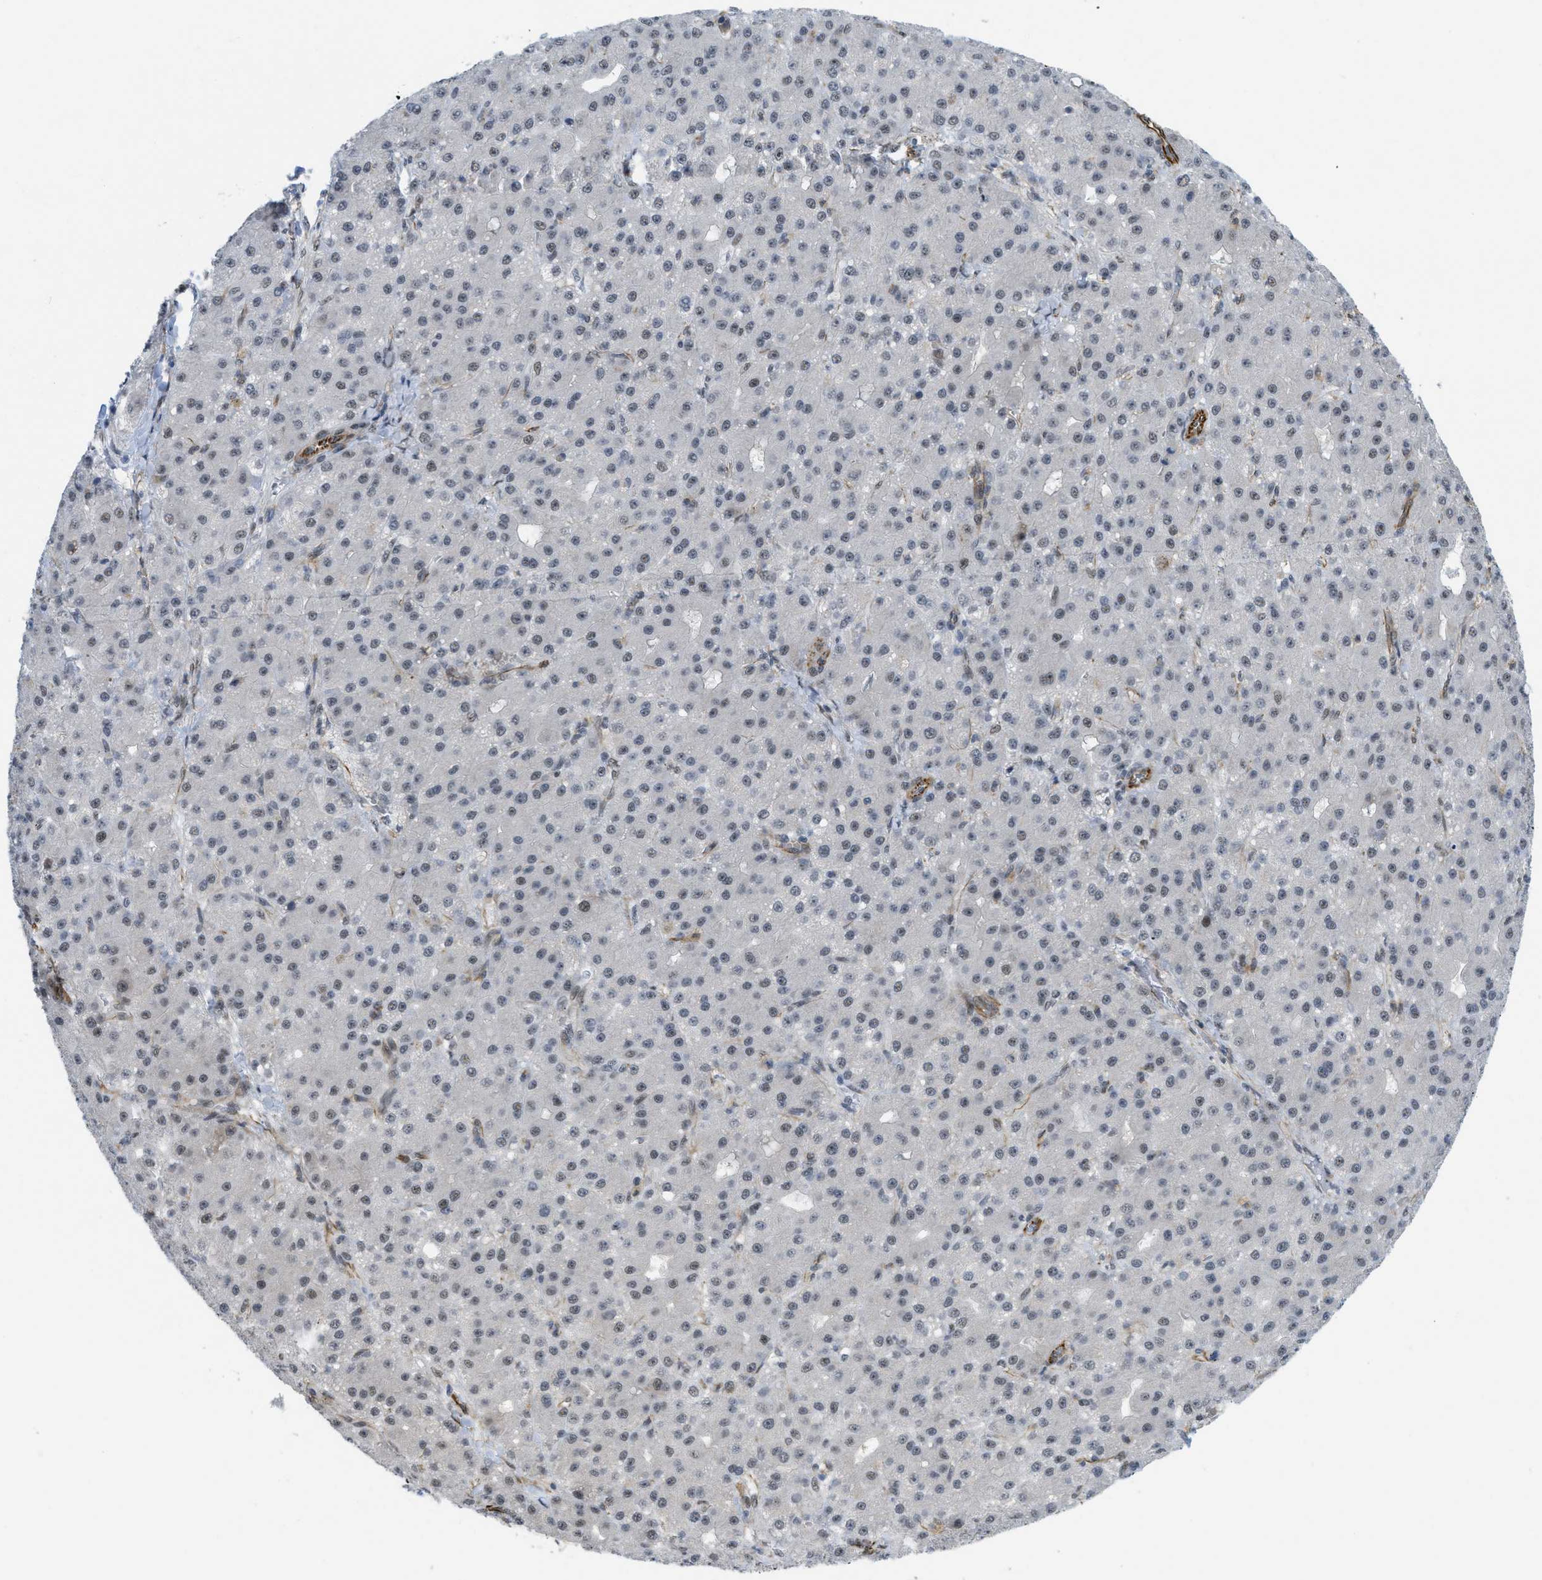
{"staining": {"intensity": "weak", "quantity": "25%-75%", "location": "nuclear"}, "tissue": "liver cancer", "cell_type": "Tumor cells", "image_type": "cancer", "snomed": [{"axis": "morphology", "description": "Carcinoma, Hepatocellular, NOS"}, {"axis": "topography", "description": "Liver"}], "caption": "Weak nuclear protein expression is seen in about 25%-75% of tumor cells in liver cancer (hepatocellular carcinoma). The staining is performed using DAB brown chromogen to label protein expression. The nuclei are counter-stained blue using hematoxylin.", "gene": "LRRC8B", "patient": {"sex": "male", "age": 67}}